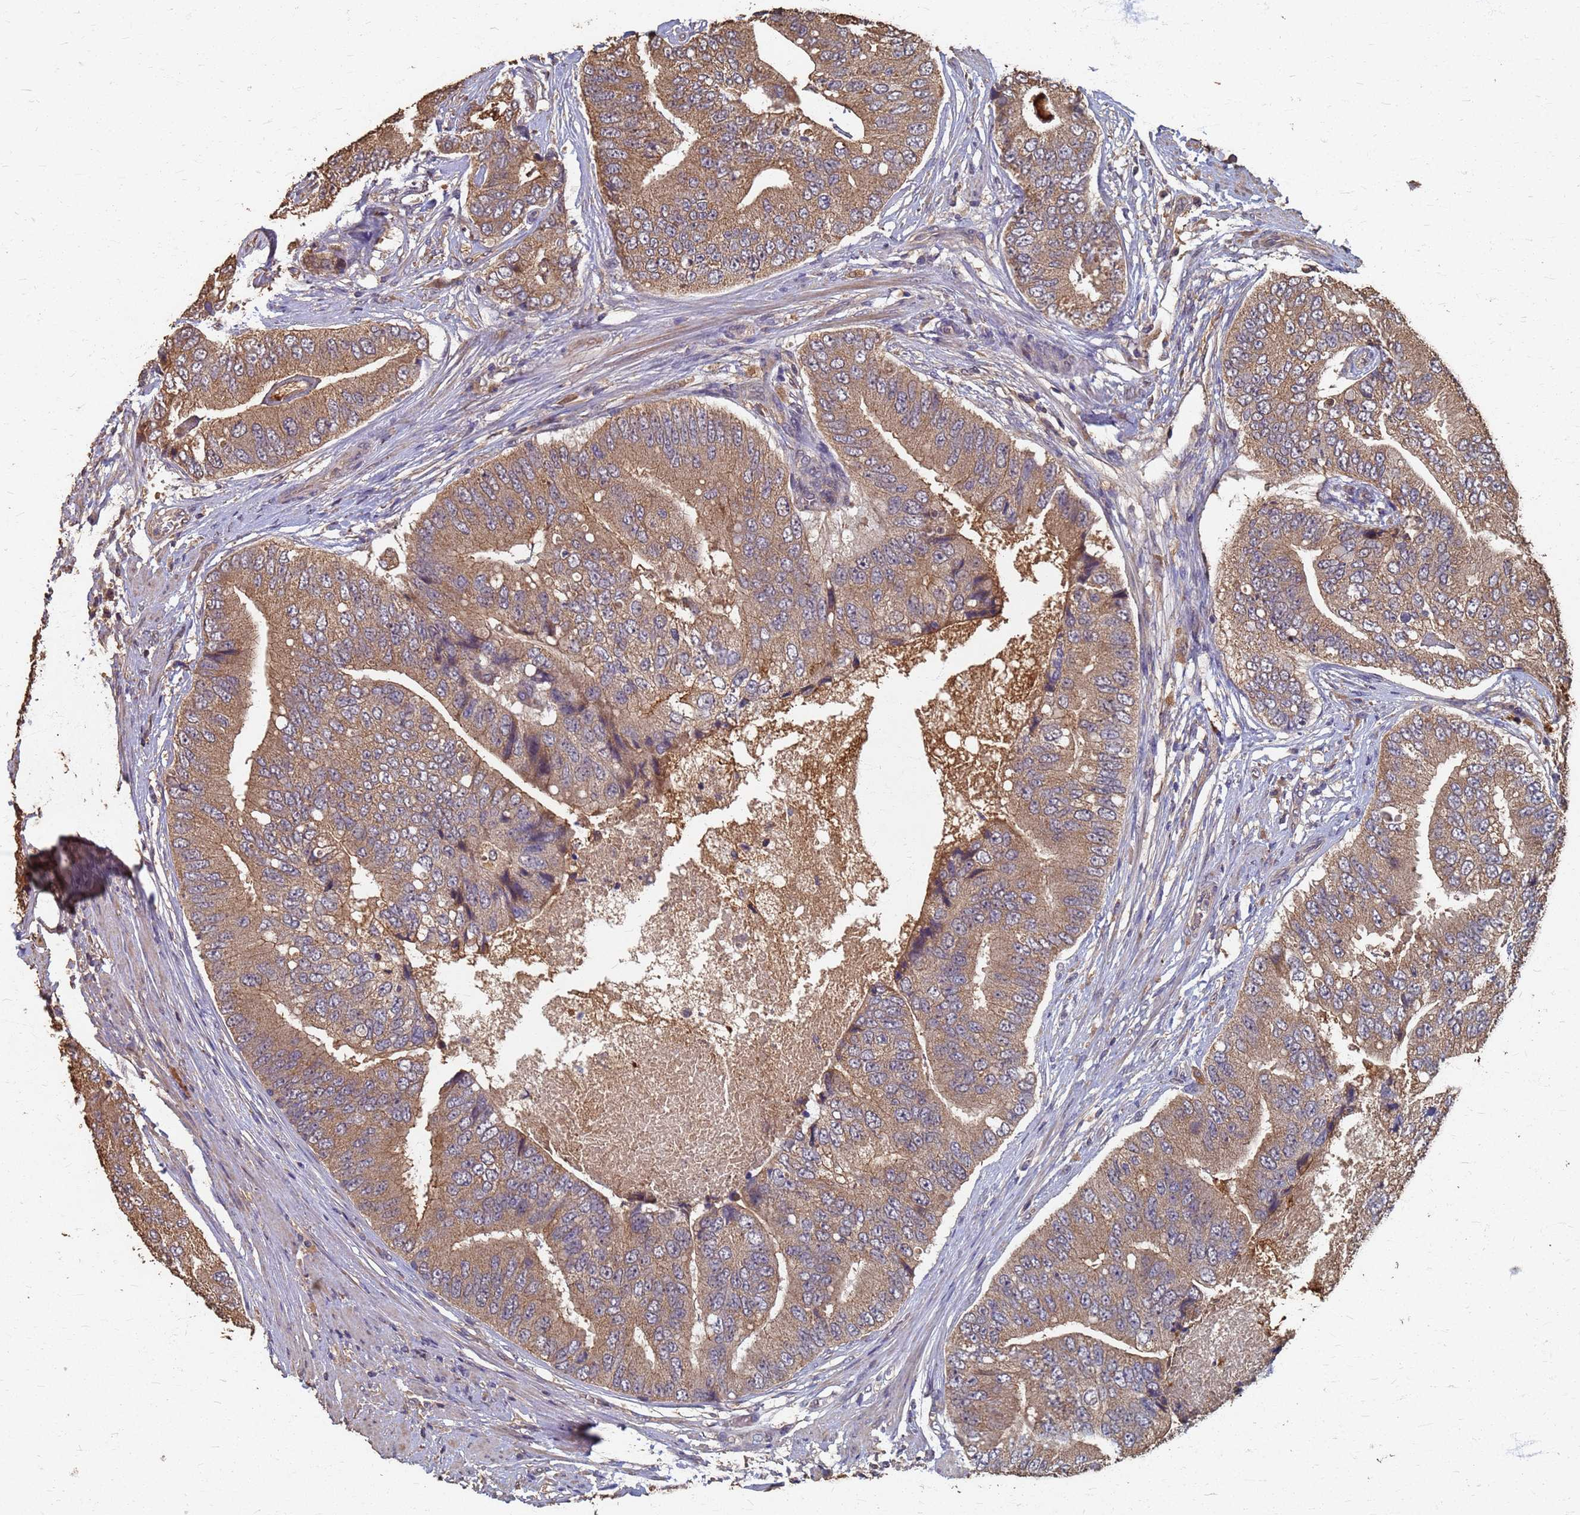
{"staining": {"intensity": "moderate", "quantity": ">75%", "location": "cytoplasmic/membranous"}, "tissue": "prostate cancer", "cell_type": "Tumor cells", "image_type": "cancer", "snomed": [{"axis": "morphology", "description": "Adenocarcinoma, High grade"}, {"axis": "topography", "description": "Prostate"}], "caption": "The immunohistochemical stain labels moderate cytoplasmic/membranous positivity in tumor cells of prostate cancer (adenocarcinoma (high-grade)) tissue. (DAB (3,3'-diaminobenzidine) IHC, brown staining for protein, blue staining for nuclei).", "gene": "DPH5", "patient": {"sex": "male", "age": 70}}